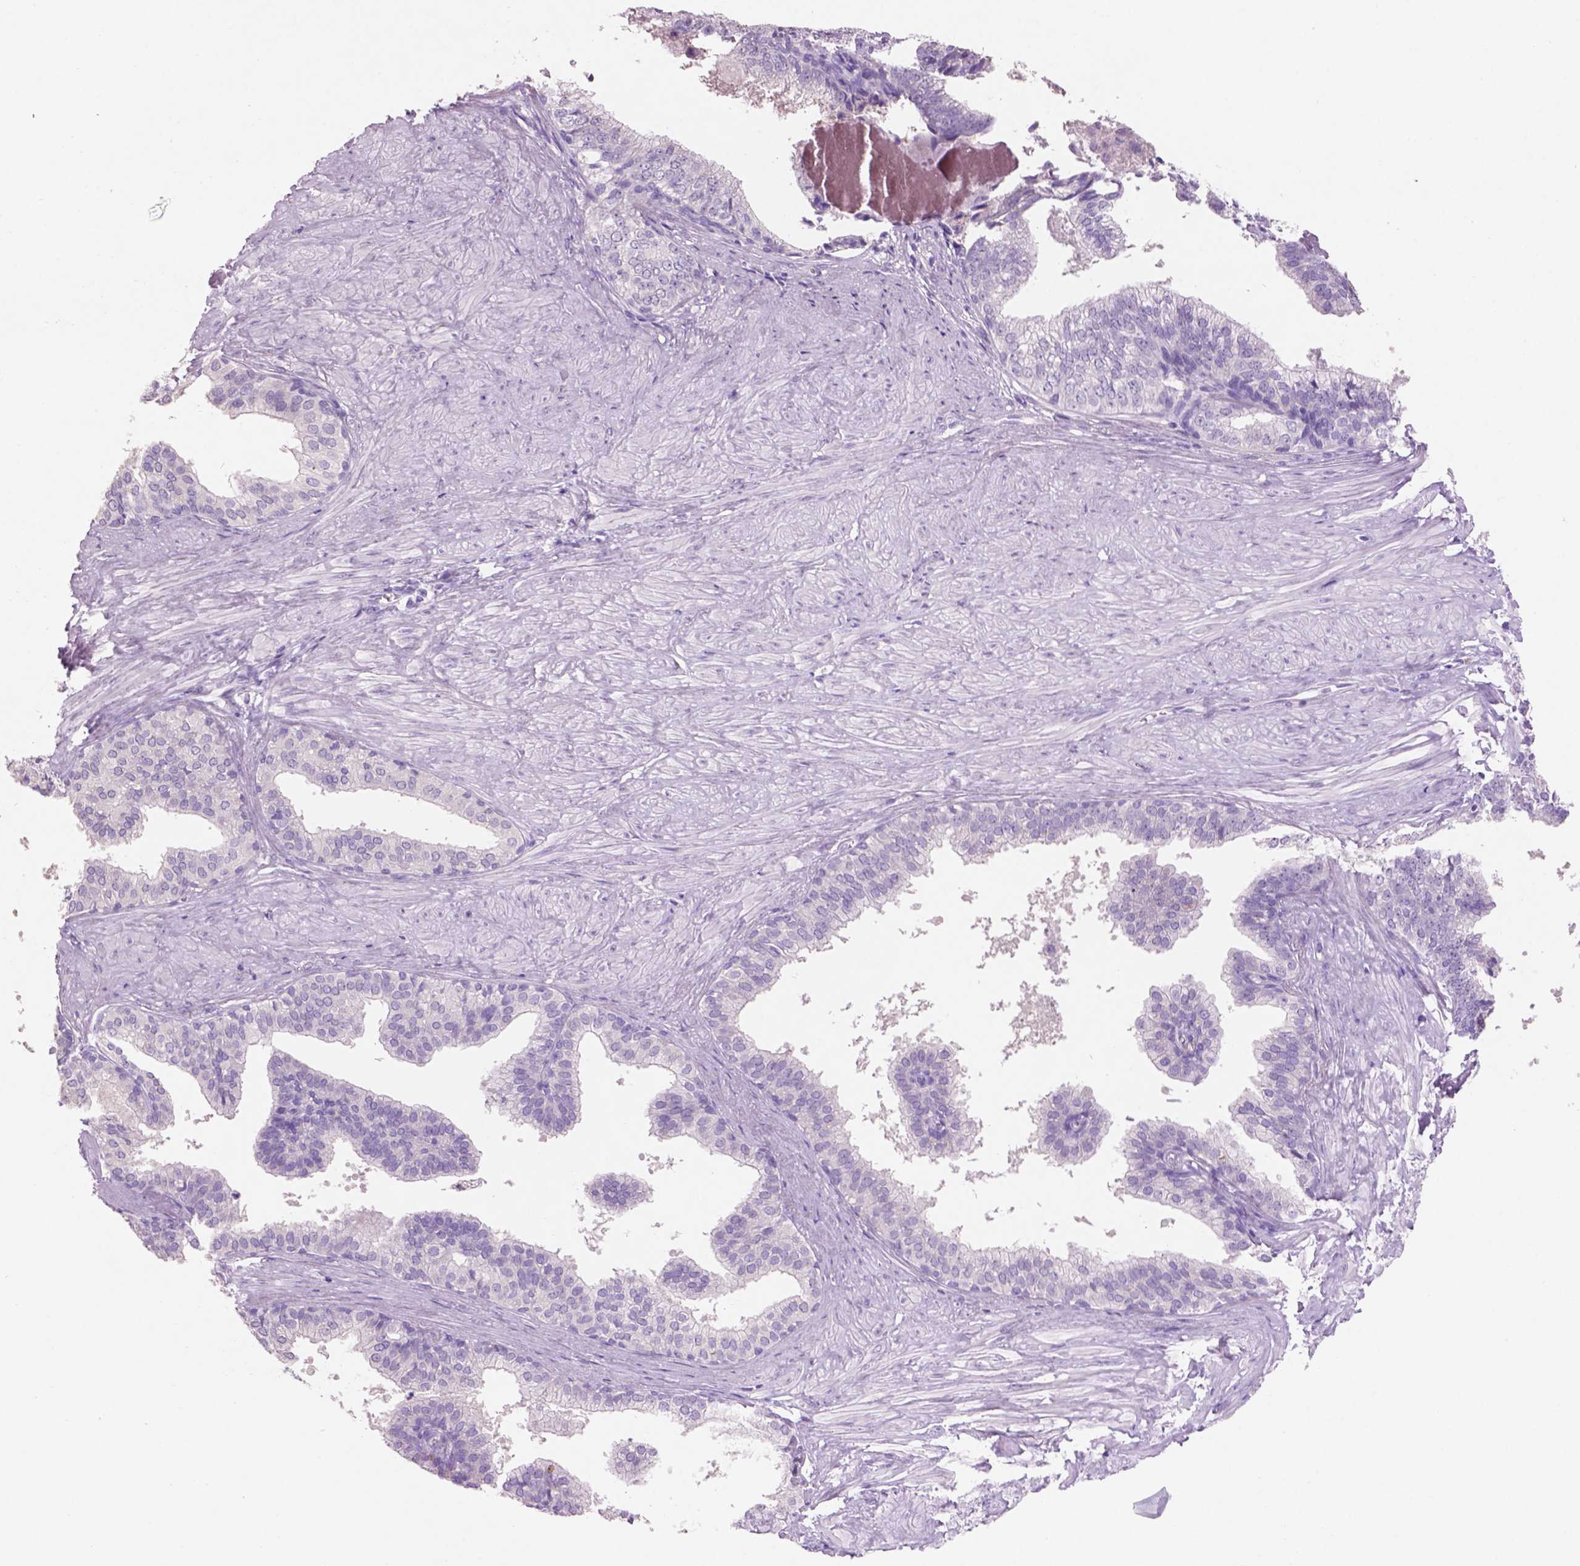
{"staining": {"intensity": "negative", "quantity": "none", "location": "none"}, "tissue": "prostate", "cell_type": "Glandular cells", "image_type": "normal", "snomed": [{"axis": "morphology", "description": "Normal tissue, NOS"}, {"axis": "topography", "description": "Prostate"}, {"axis": "topography", "description": "Peripheral nerve tissue"}], "caption": "Histopathology image shows no protein expression in glandular cells of normal prostate.", "gene": "CRYBA4", "patient": {"sex": "male", "age": 55}}